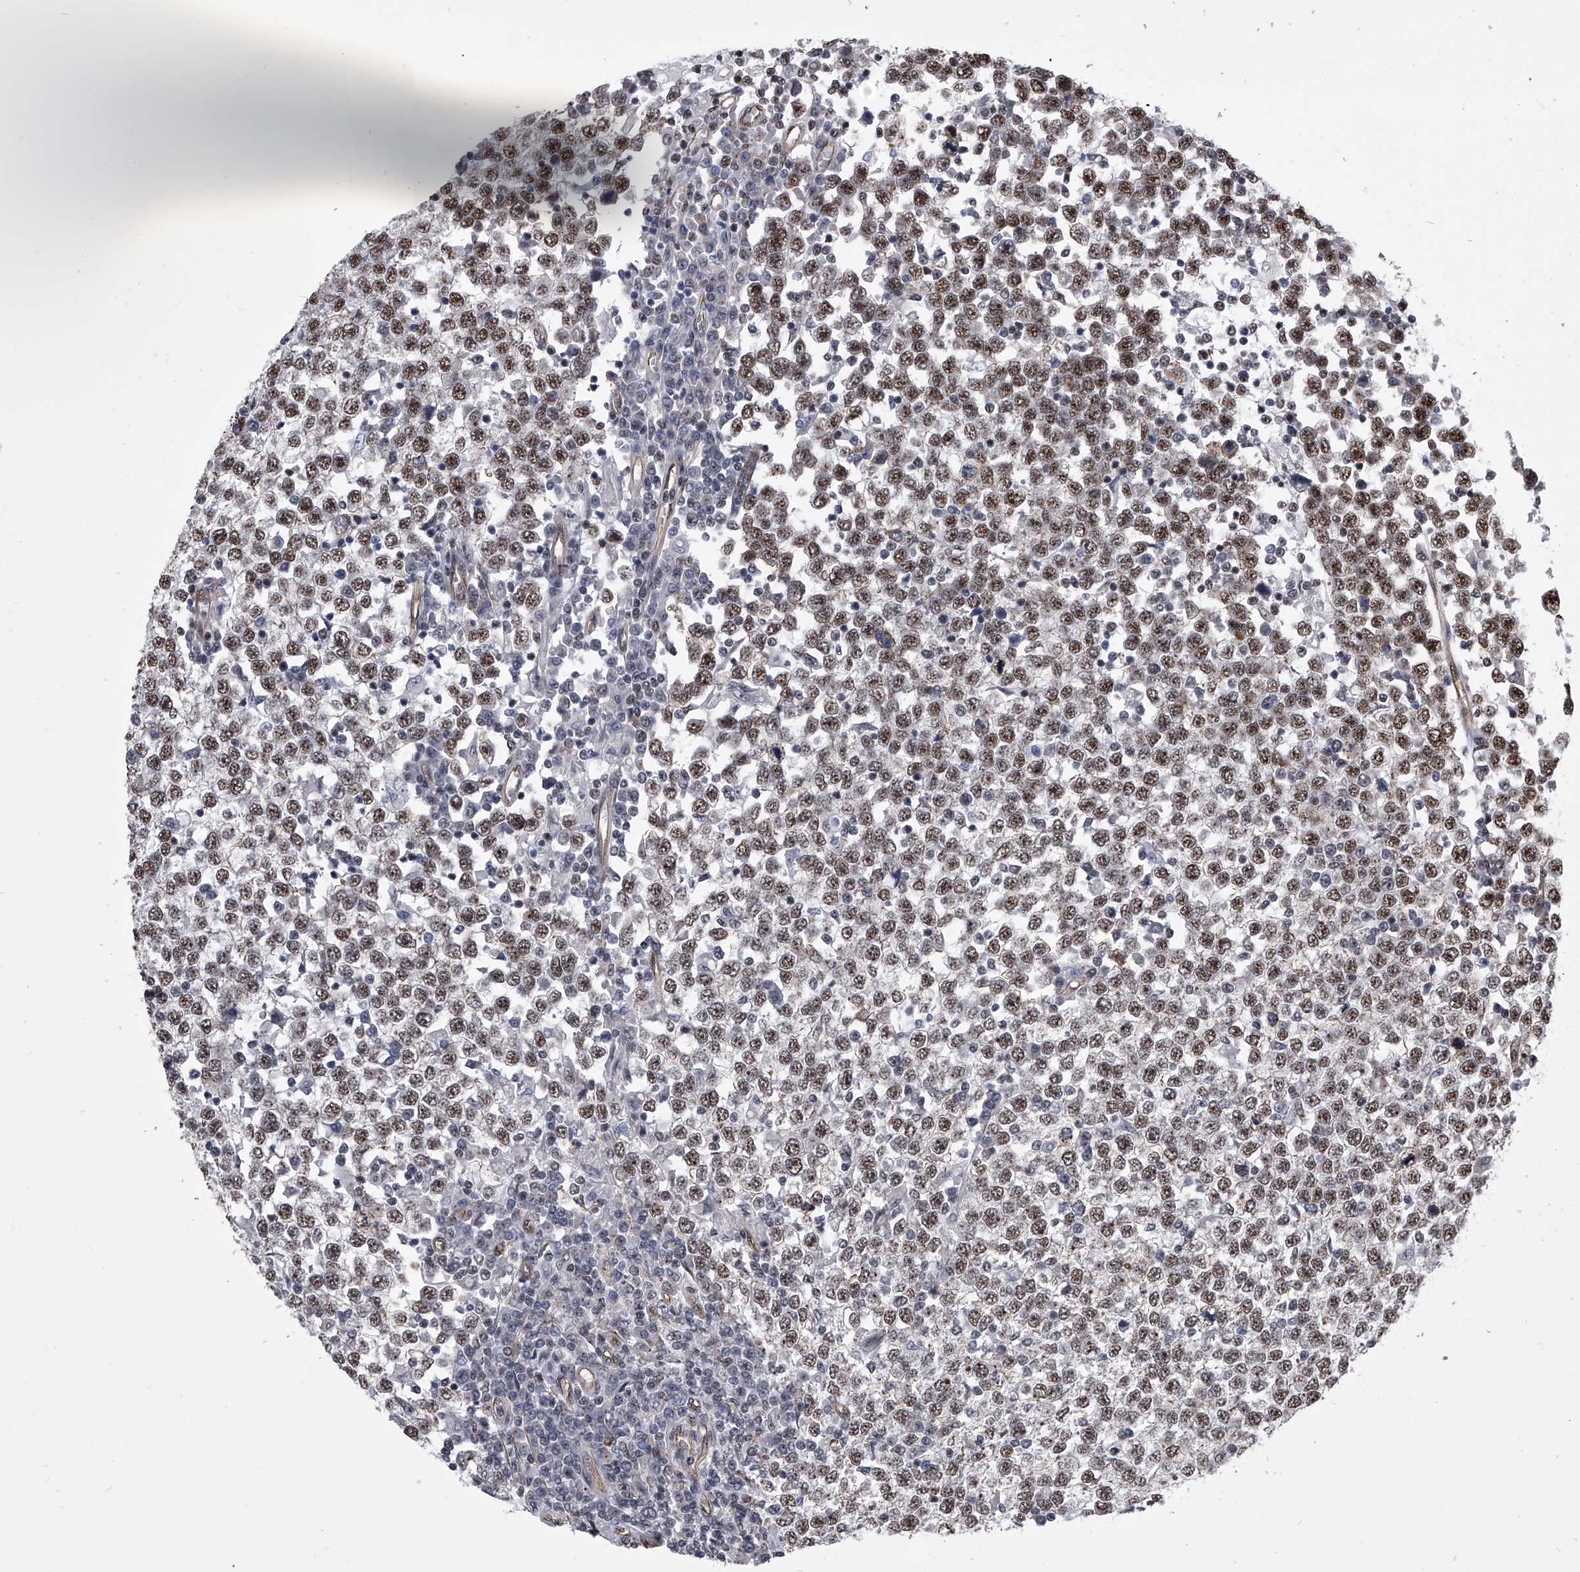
{"staining": {"intensity": "moderate", "quantity": ">75%", "location": "nuclear"}, "tissue": "testis cancer", "cell_type": "Tumor cells", "image_type": "cancer", "snomed": [{"axis": "morphology", "description": "Seminoma, NOS"}, {"axis": "topography", "description": "Testis"}], "caption": "An image of human seminoma (testis) stained for a protein demonstrates moderate nuclear brown staining in tumor cells.", "gene": "ZNF76", "patient": {"sex": "male", "age": 65}}